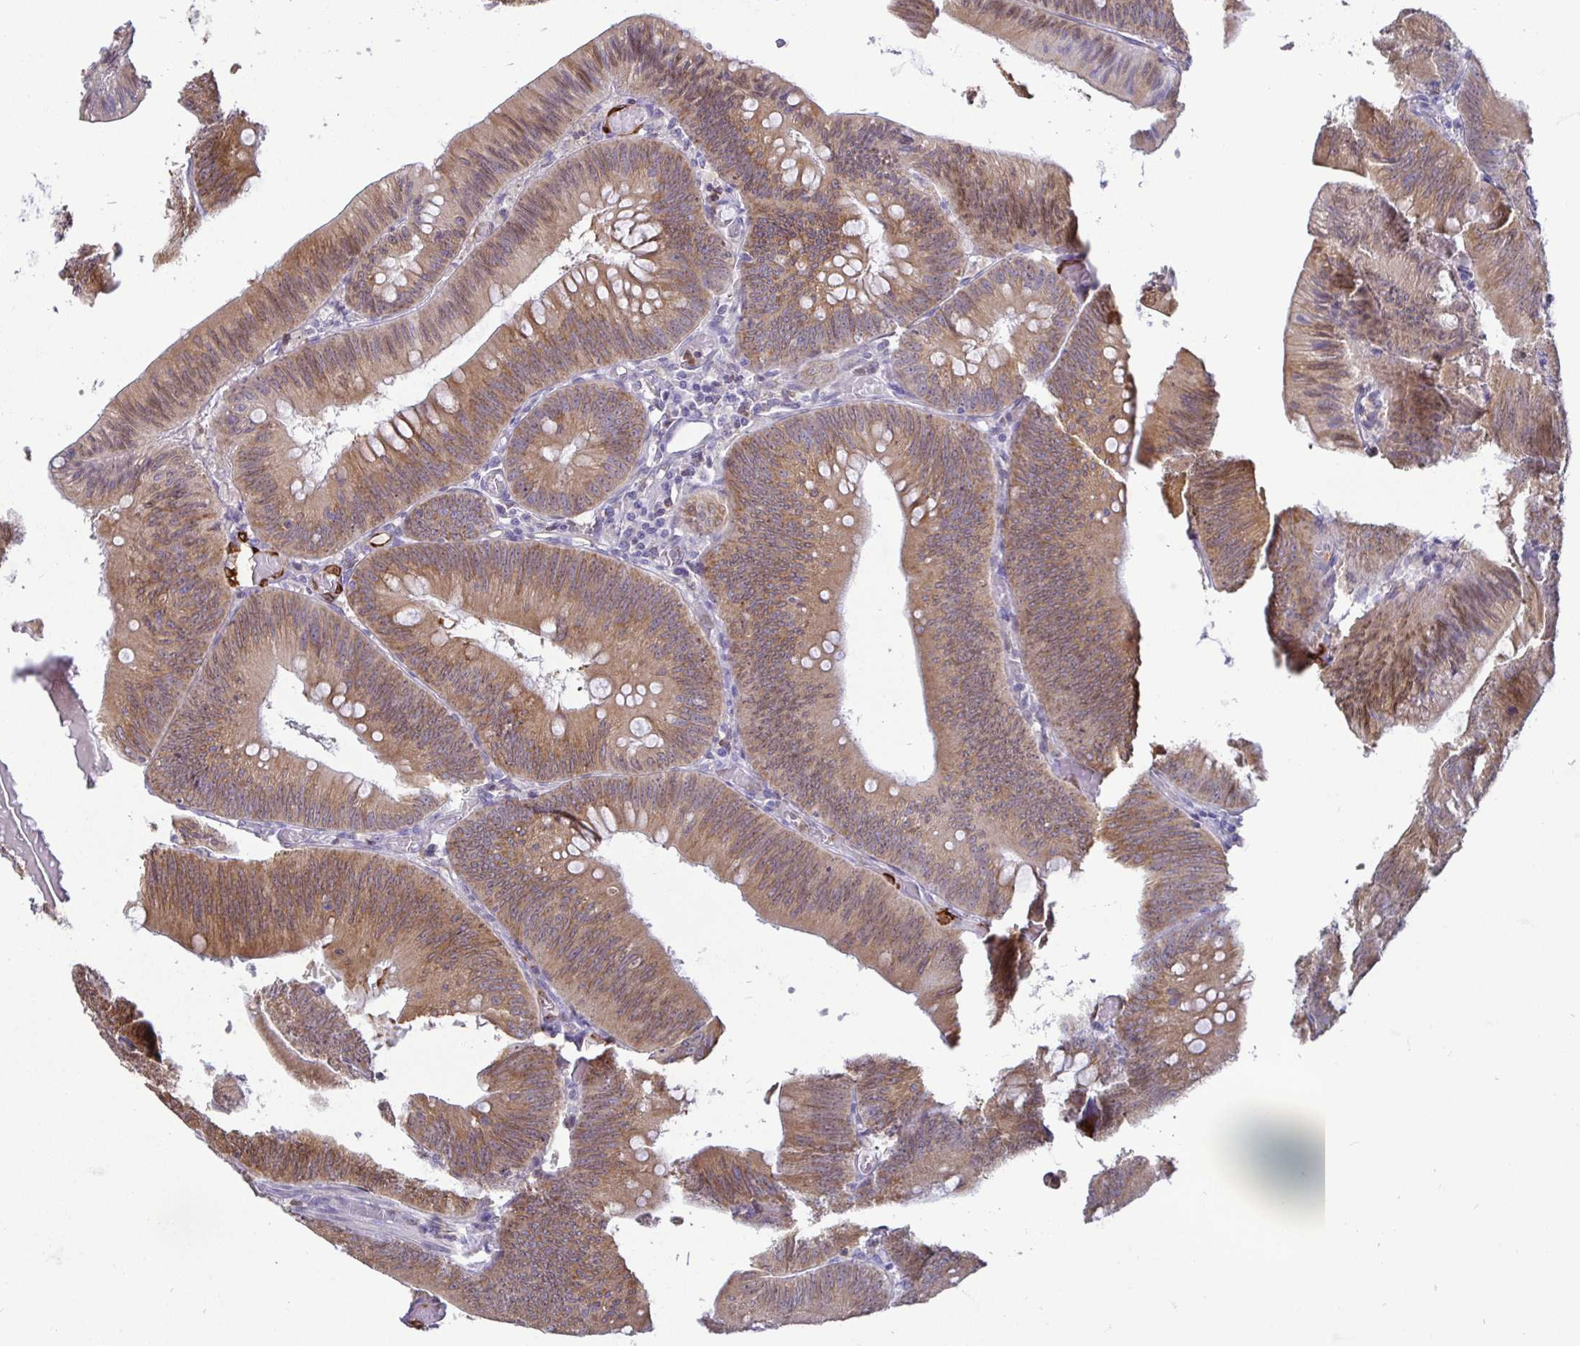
{"staining": {"intensity": "moderate", "quantity": ">75%", "location": "cytoplasmic/membranous"}, "tissue": "colorectal cancer", "cell_type": "Tumor cells", "image_type": "cancer", "snomed": [{"axis": "morphology", "description": "Adenocarcinoma, NOS"}, {"axis": "topography", "description": "Colon"}], "caption": "High-magnification brightfield microscopy of adenocarcinoma (colorectal) stained with DAB (brown) and counterstained with hematoxylin (blue). tumor cells exhibit moderate cytoplasmic/membranous expression is seen in approximately>75% of cells. (brown staining indicates protein expression, while blue staining denotes nuclei).", "gene": "TP53I11", "patient": {"sex": "male", "age": 84}}